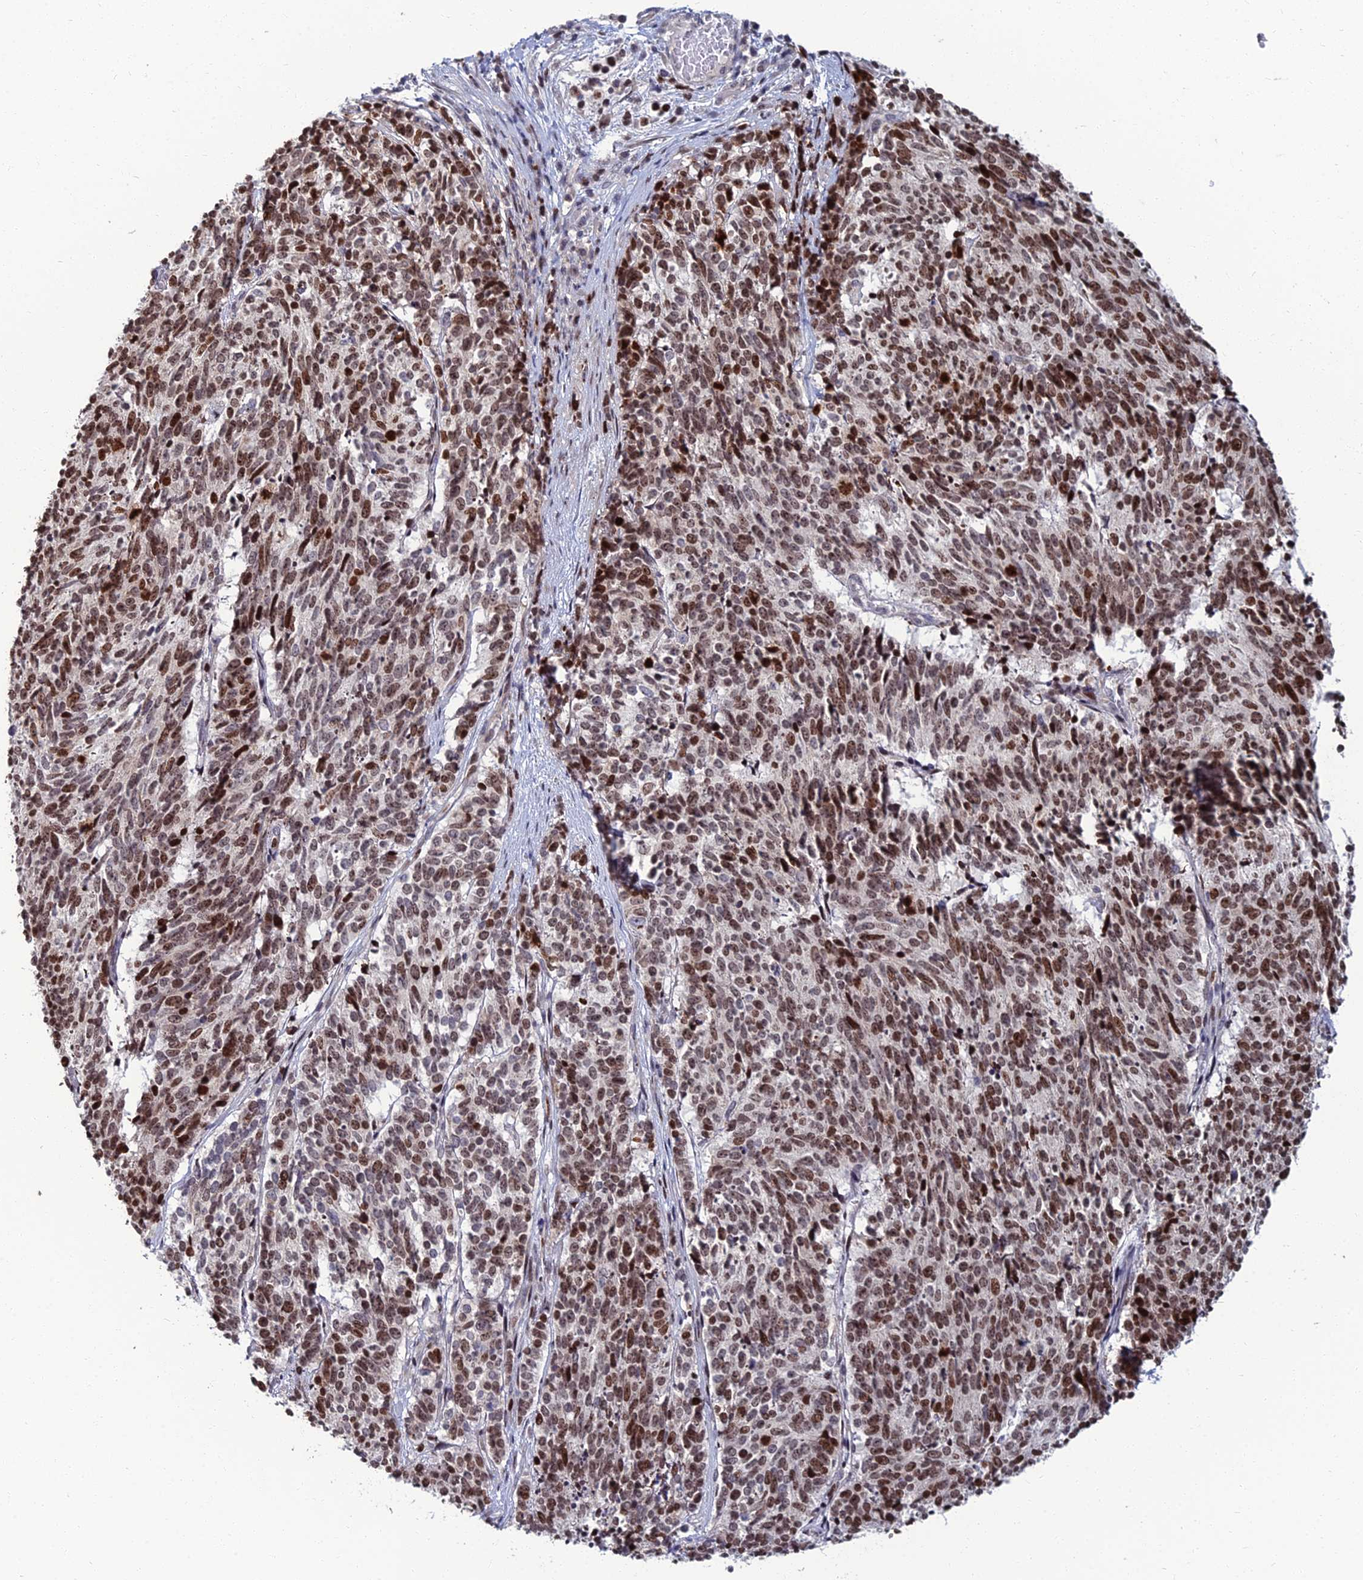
{"staining": {"intensity": "moderate", "quantity": ">75%", "location": "nuclear"}, "tissue": "cervical cancer", "cell_type": "Tumor cells", "image_type": "cancer", "snomed": [{"axis": "morphology", "description": "Squamous cell carcinoma, NOS"}, {"axis": "topography", "description": "Cervix"}], "caption": "Protein expression analysis of squamous cell carcinoma (cervical) reveals moderate nuclear staining in about >75% of tumor cells. (brown staining indicates protein expression, while blue staining denotes nuclei).", "gene": "TAF9B", "patient": {"sex": "female", "age": 29}}